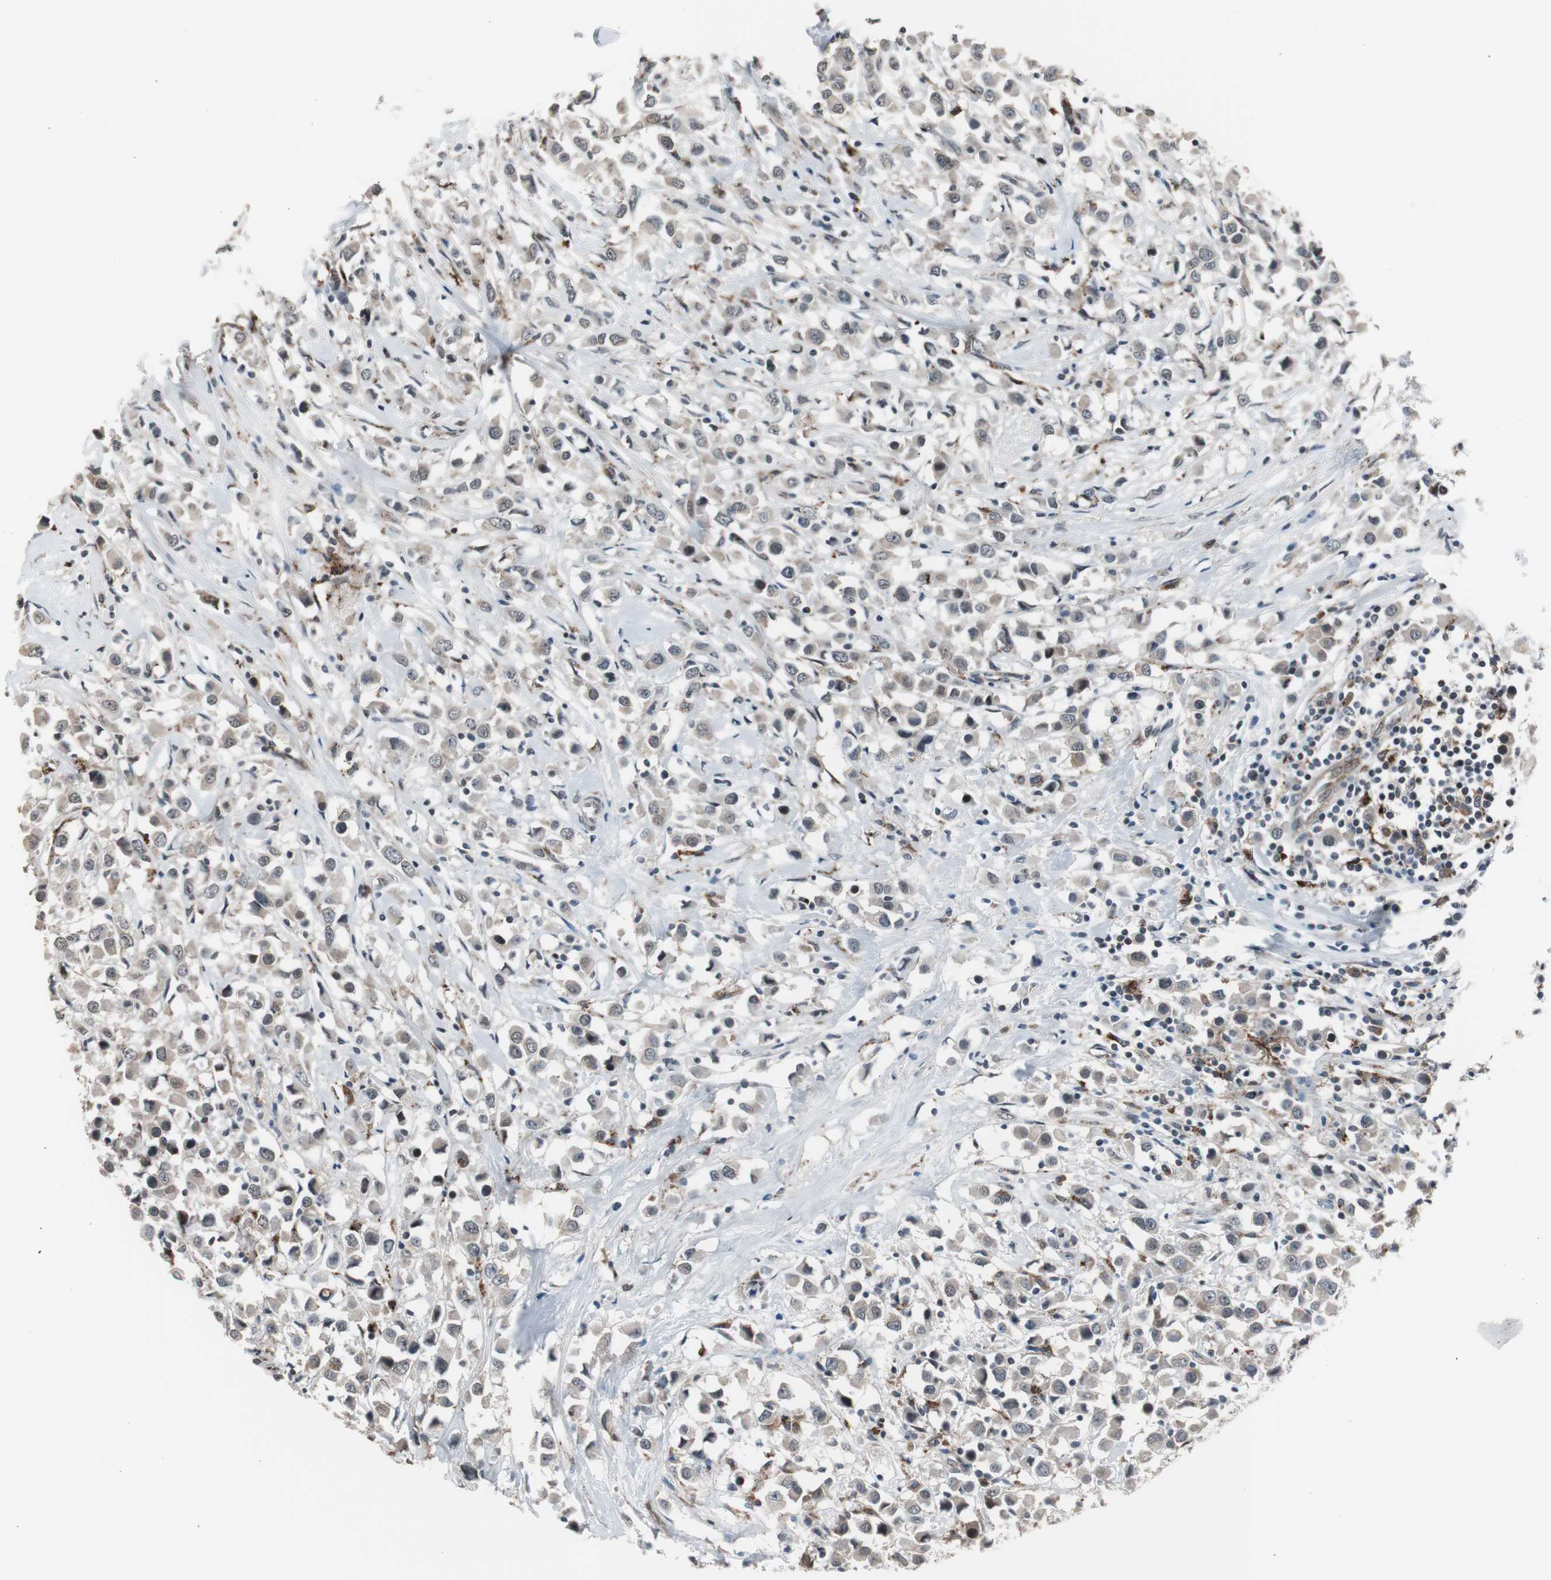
{"staining": {"intensity": "weak", "quantity": "25%-75%", "location": "cytoplasmic/membranous"}, "tissue": "breast cancer", "cell_type": "Tumor cells", "image_type": "cancer", "snomed": [{"axis": "morphology", "description": "Duct carcinoma"}, {"axis": "topography", "description": "Breast"}], "caption": "Immunohistochemistry (IHC) image of human breast cancer stained for a protein (brown), which exhibits low levels of weak cytoplasmic/membranous positivity in approximately 25%-75% of tumor cells.", "gene": "BOLA1", "patient": {"sex": "female", "age": 61}}